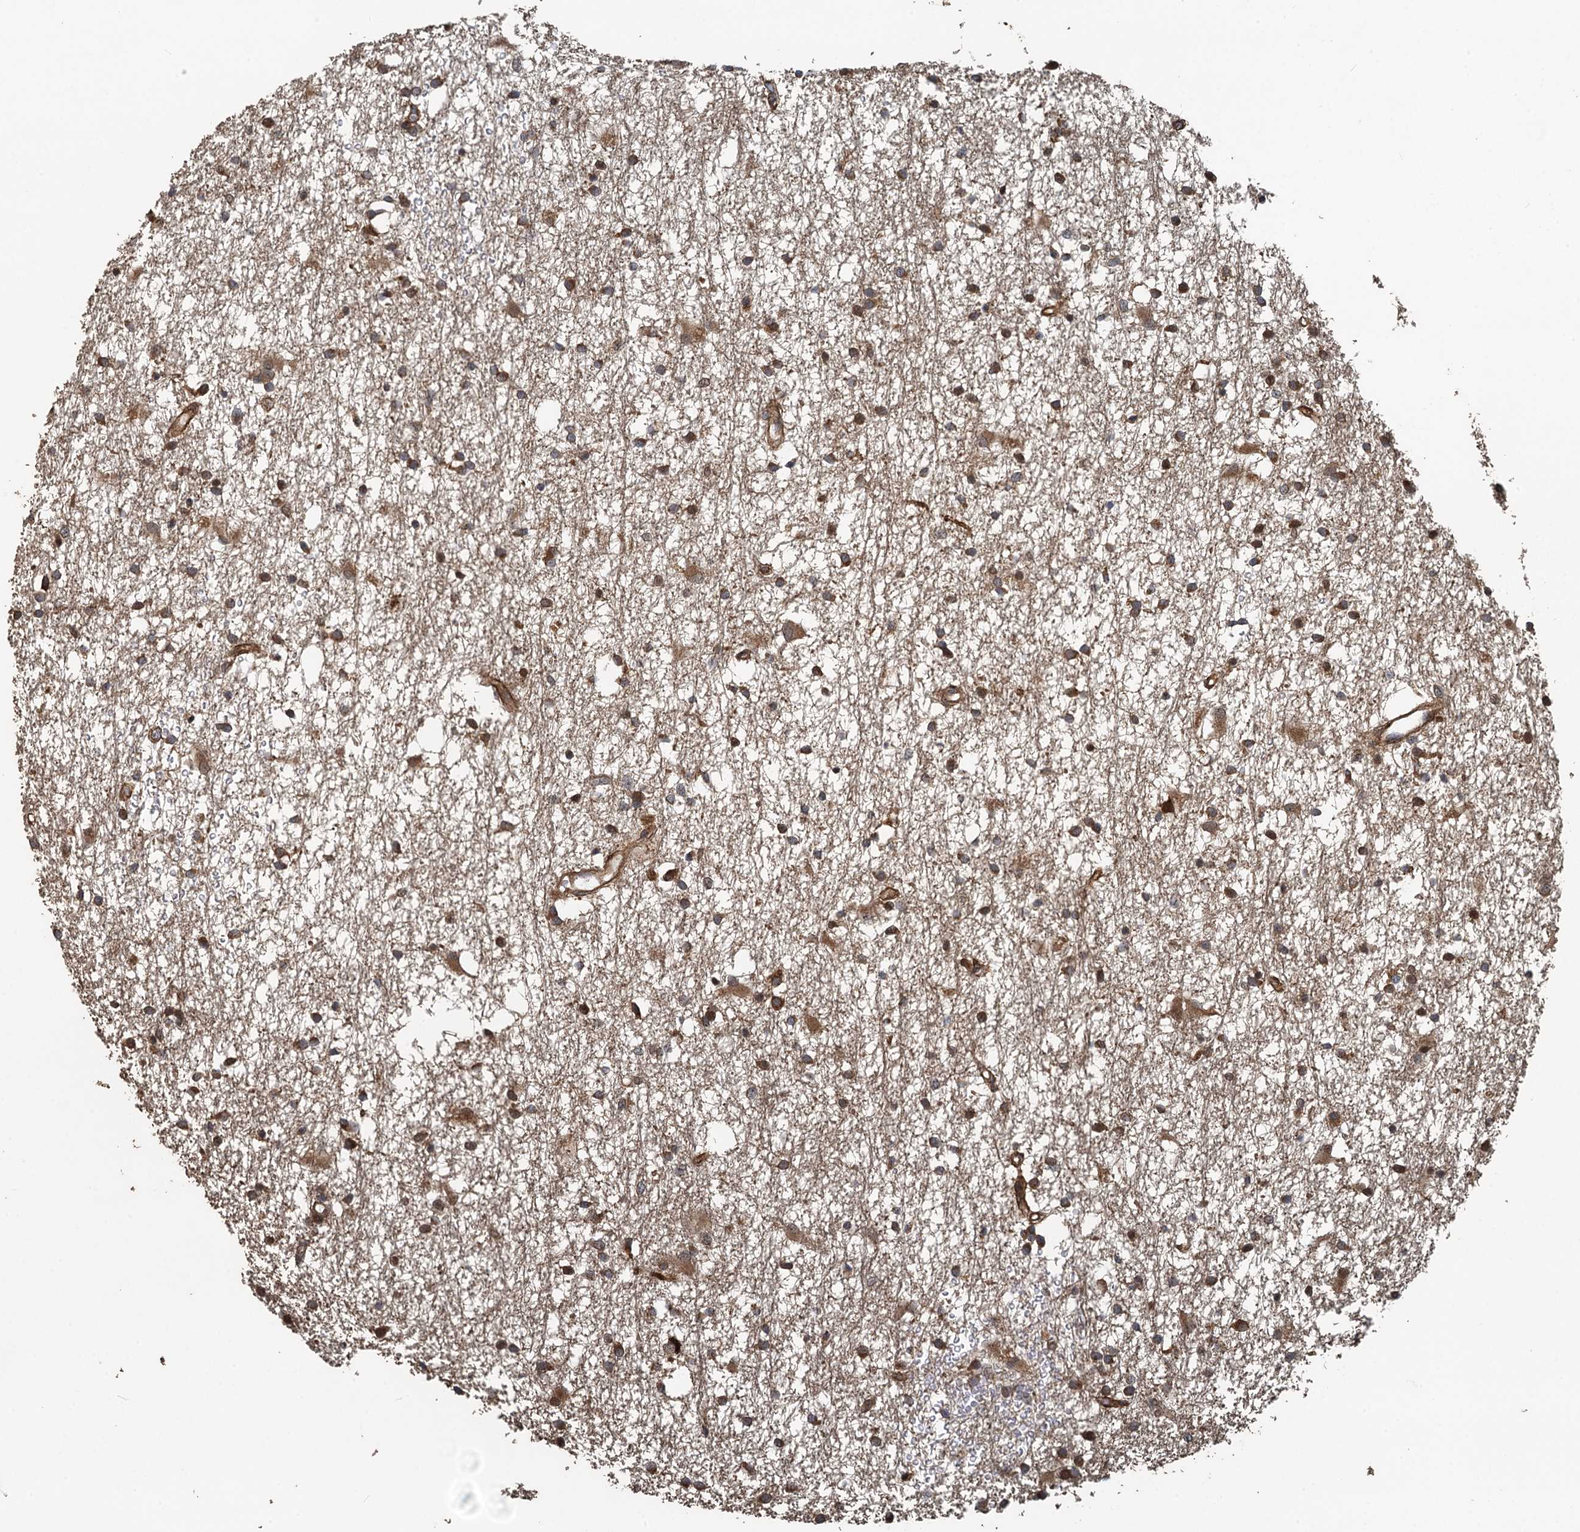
{"staining": {"intensity": "moderate", "quantity": ">75%", "location": "cytoplasmic/membranous"}, "tissue": "glioma", "cell_type": "Tumor cells", "image_type": "cancer", "snomed": [{"axis": "morphology", "description": "Glioma, malignant, High grade"}, {"axis": "topography", "description": "Brain"}], "caption": "A brown stain shows moderate cytoplasmic/membranous positivity of a protein in malignant glioma (high-grade) tumor cells. Nuclei are stained in blue.", "gene": "AGRN", "patient": {"sex": "male", "age": 77}}